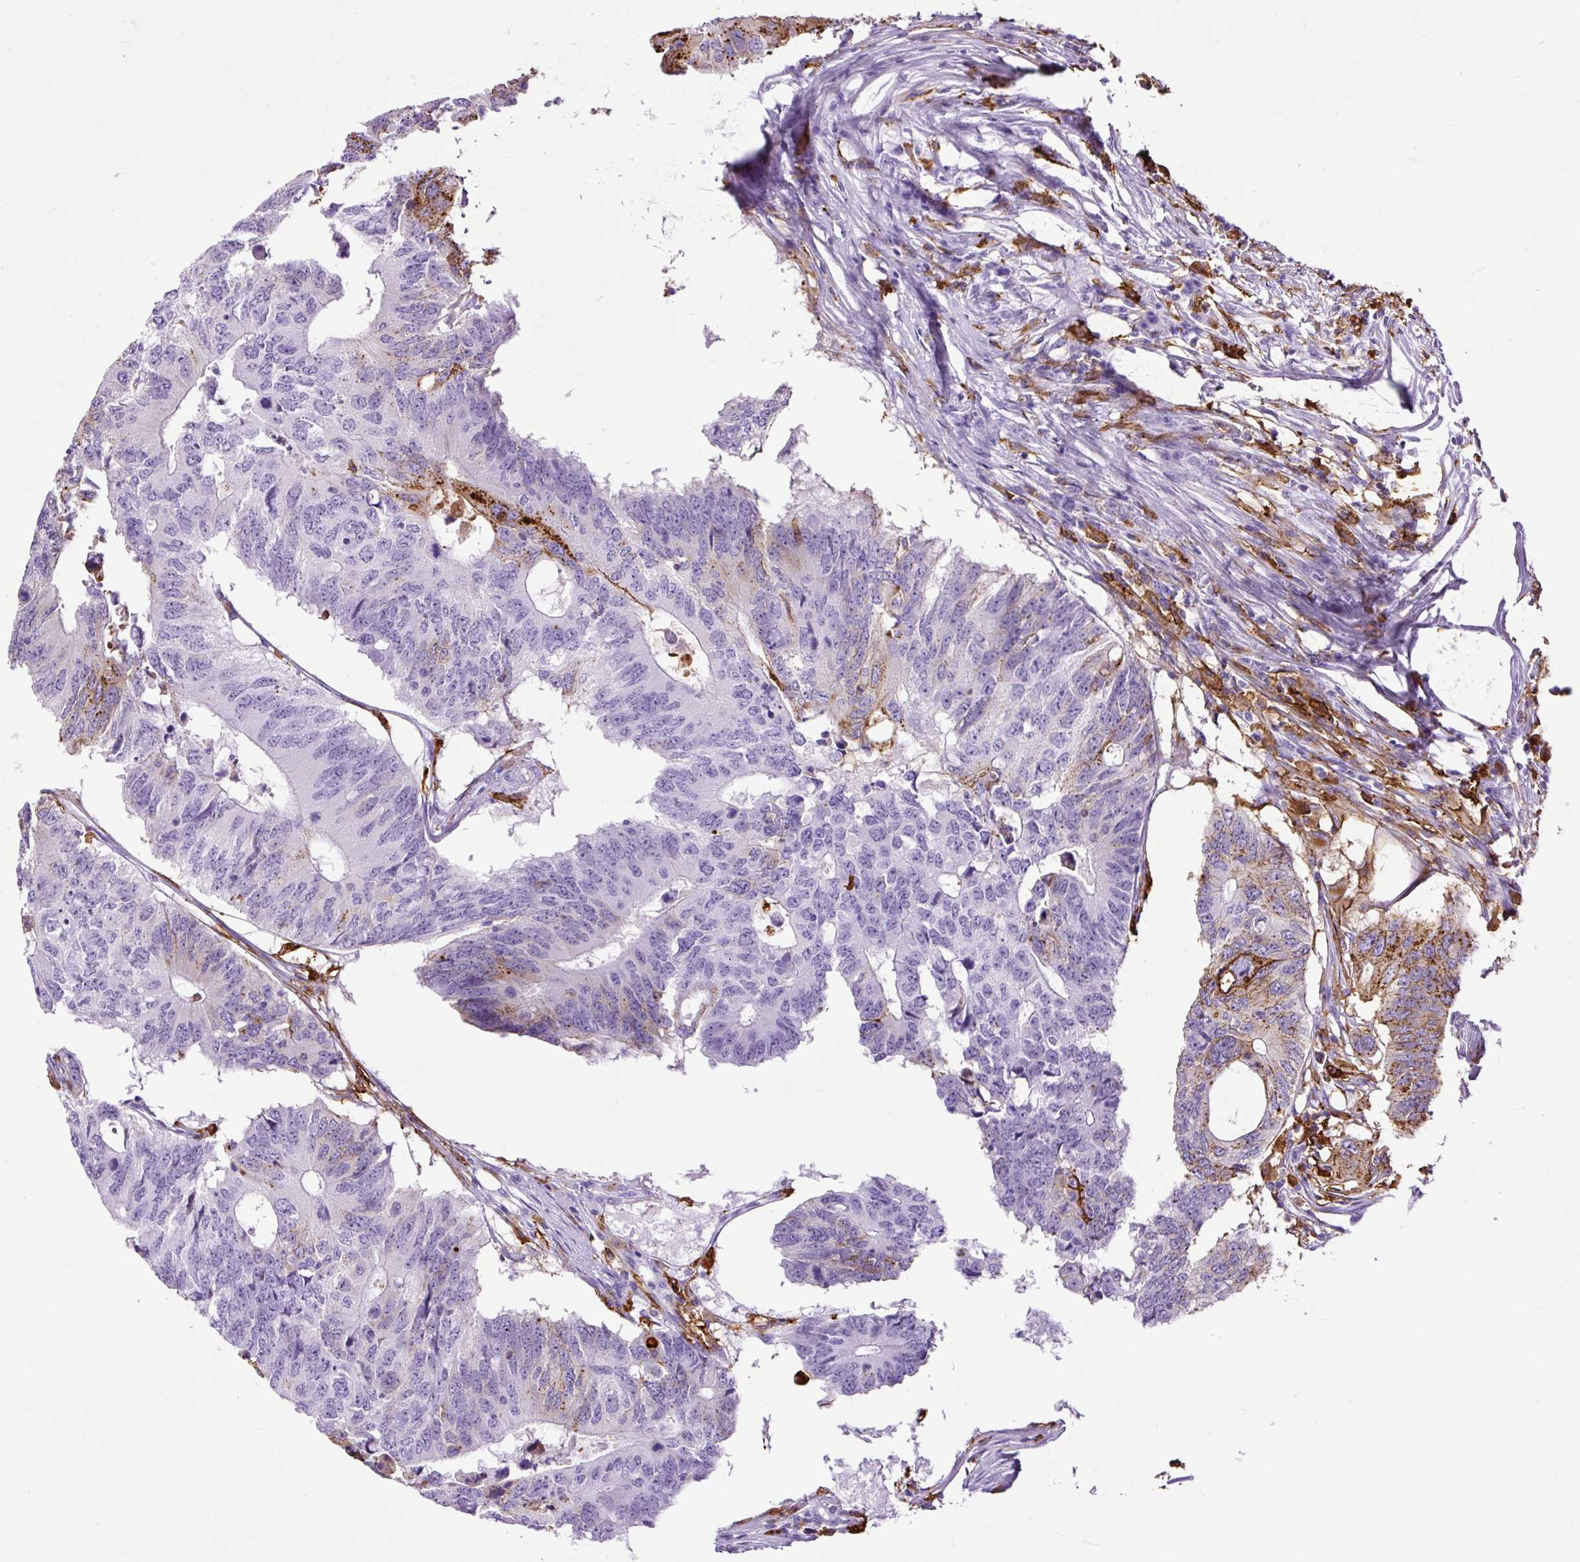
{"staining": {"intensity": "negative", "quantity": "none", "location": "none"}, "tissue": "colorectal cancer", "cell_type": "Tumor cells", "image_type": "cancer", "snomed": [{"axis": "morphology", "description": "Adenocarcinoma, NOS"}, {"axis": "topography", "description": "Colon"}], "caption": "Tumor cells are negative for brown protein staining in adenocarcinoma (colorectal).", "gene": "HLA-DRA", "patient": {"sex": "male", "age": 71}}